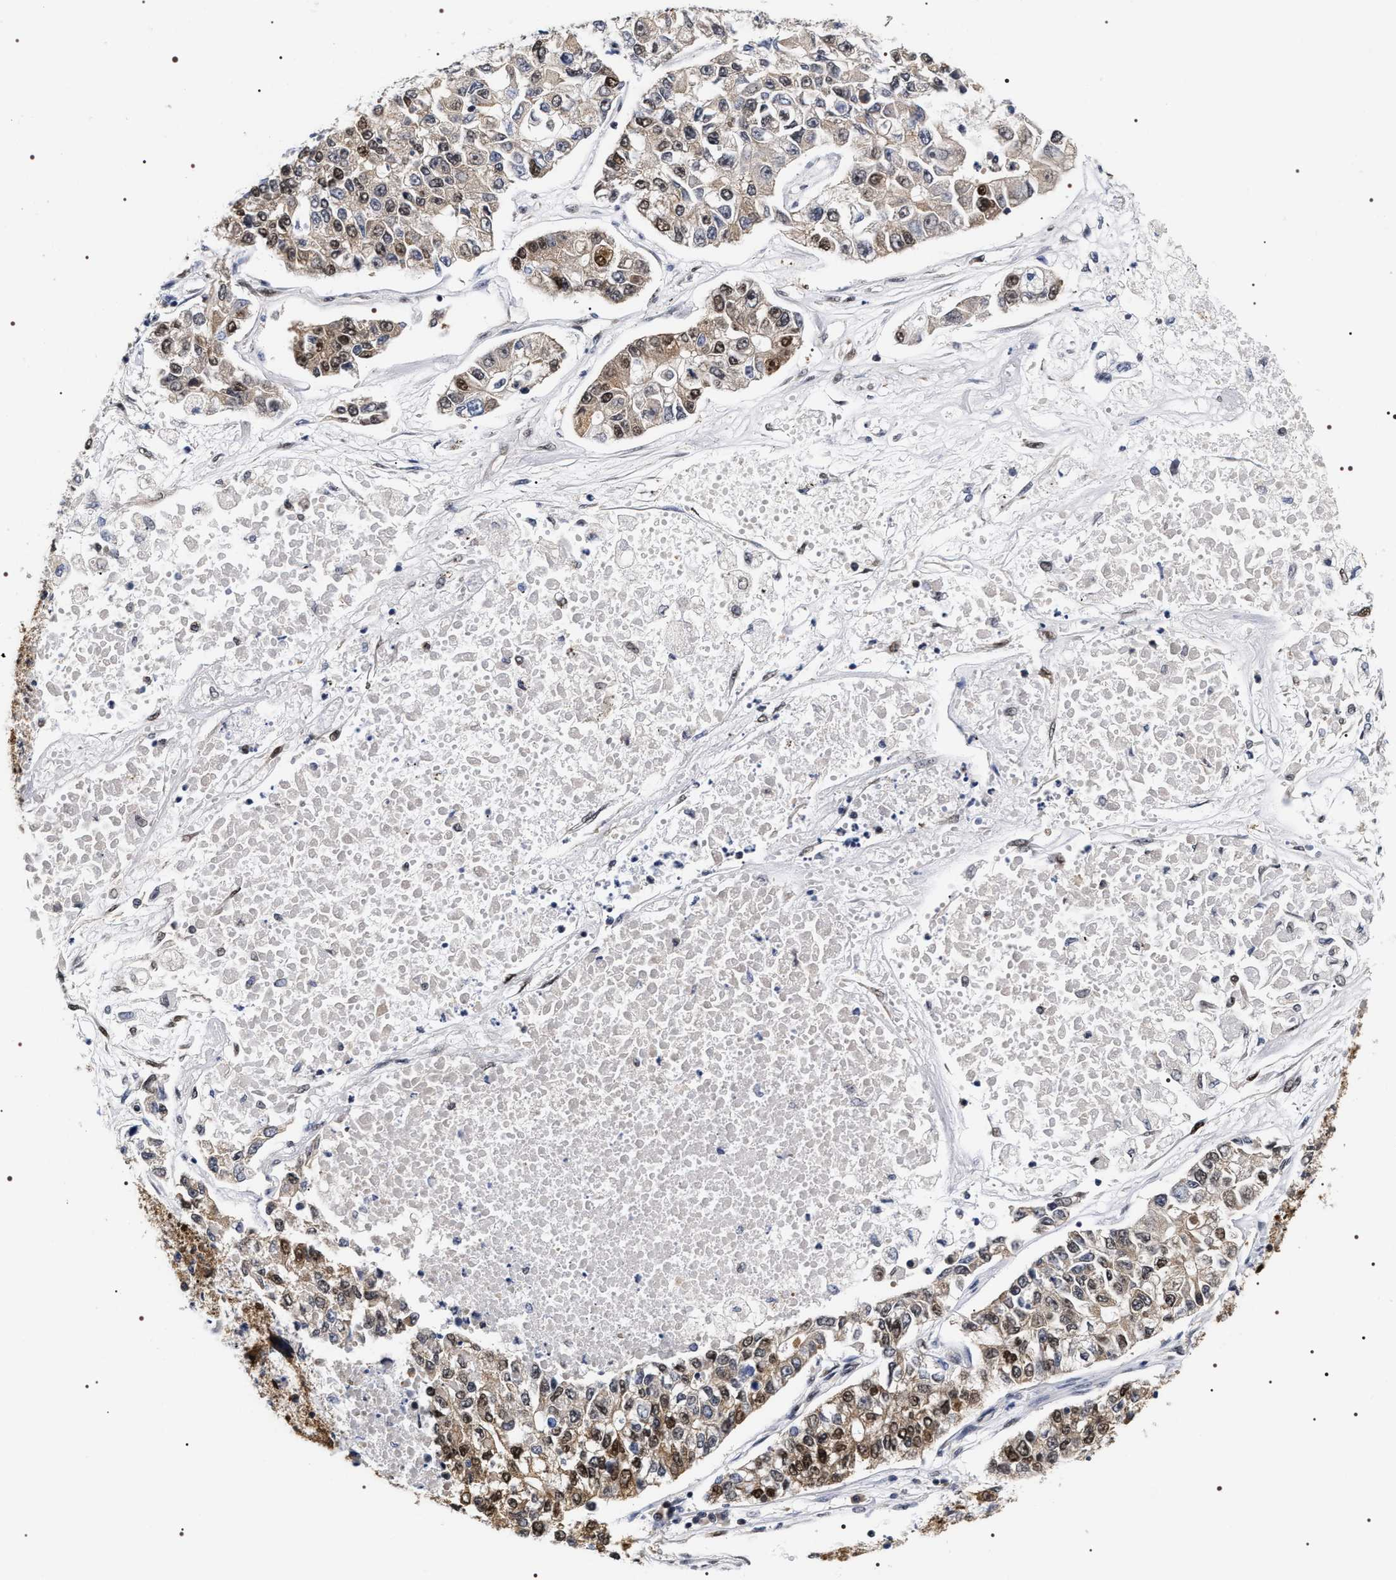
{"staining": {"intensity": "moderate", "quantity": ">75%", "location": "cytoplasmic/membranous,nuclear"}, "tissue": "lung cancer", "cell_type": "Tumor cells", "image_type": "cancer", "snomed": [{"axis": "morphology", "description": "Adenocarcinoma, NOS"}, {"axis": "topography", "description": "Lung"}], "caption": "Human lung cancer stained with a protein marker displays moderate staining in tumor cells.", "gene": "BAG6", "patient": {"sex": "male", "age": 49}}